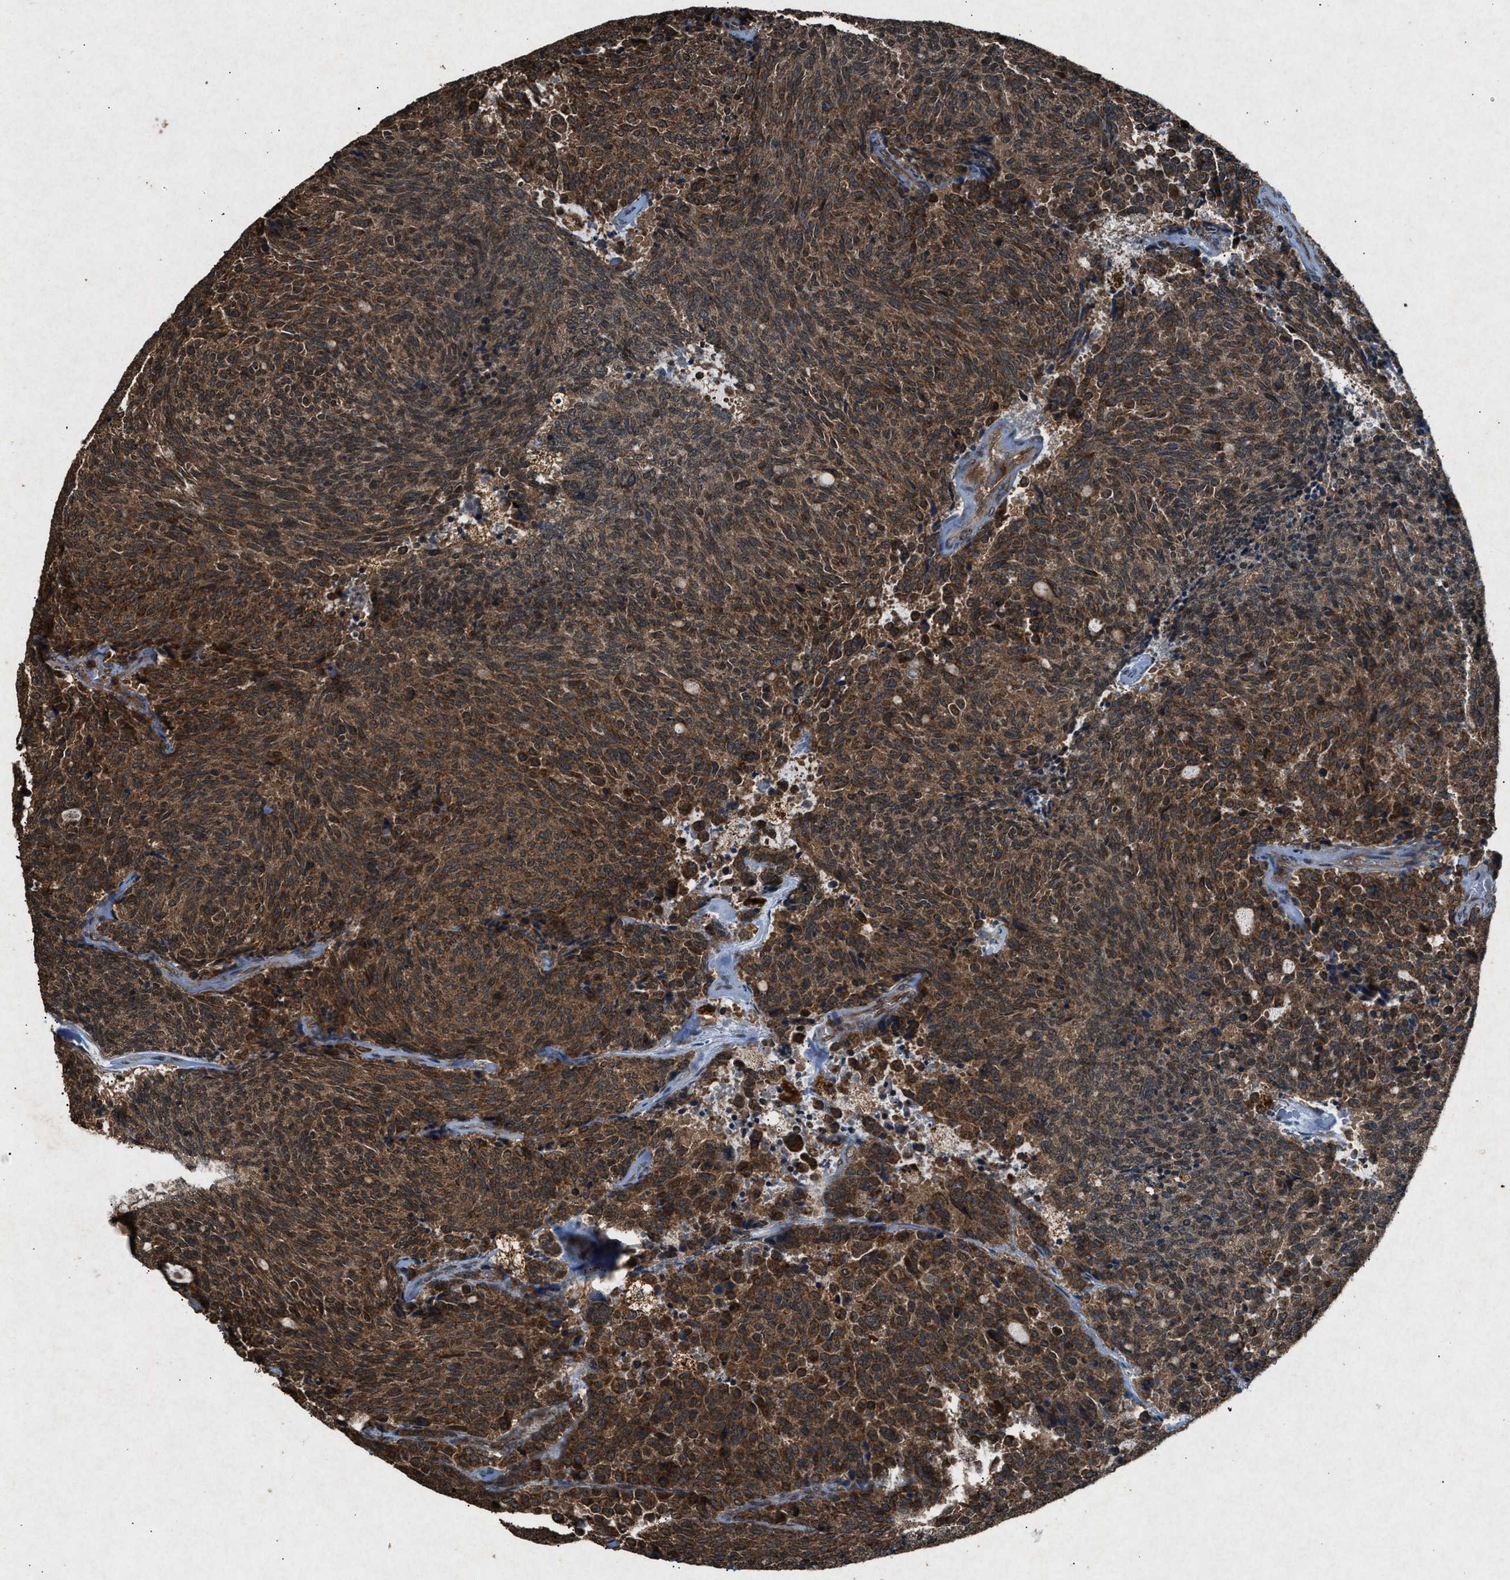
{"staining": {"intensity": "strong", "quantity": ">75%", "location": "cytoplasmic/membranous"}, "tissue": "carcinoid", "cell_type": "Tumor cells", "image_type": "cancer", "snomed": [{"axis": "morphology", "description": "Carcinoid, malignant, NOS"}, {"axis": "topography", "description": "Pancreas"}], "caption": "High-power microscopy captured an IHC histopathology image of carcinoid, revealing strong cytoplasmic/membranous staining in approximately >75% of tumor cells. (Stains: DAB in brown, nuclei in blue, Microscopy: brightfield microscopy at high magnification).", "gene": "OAS1", "patient": {"sex": "female", "age": 54}}